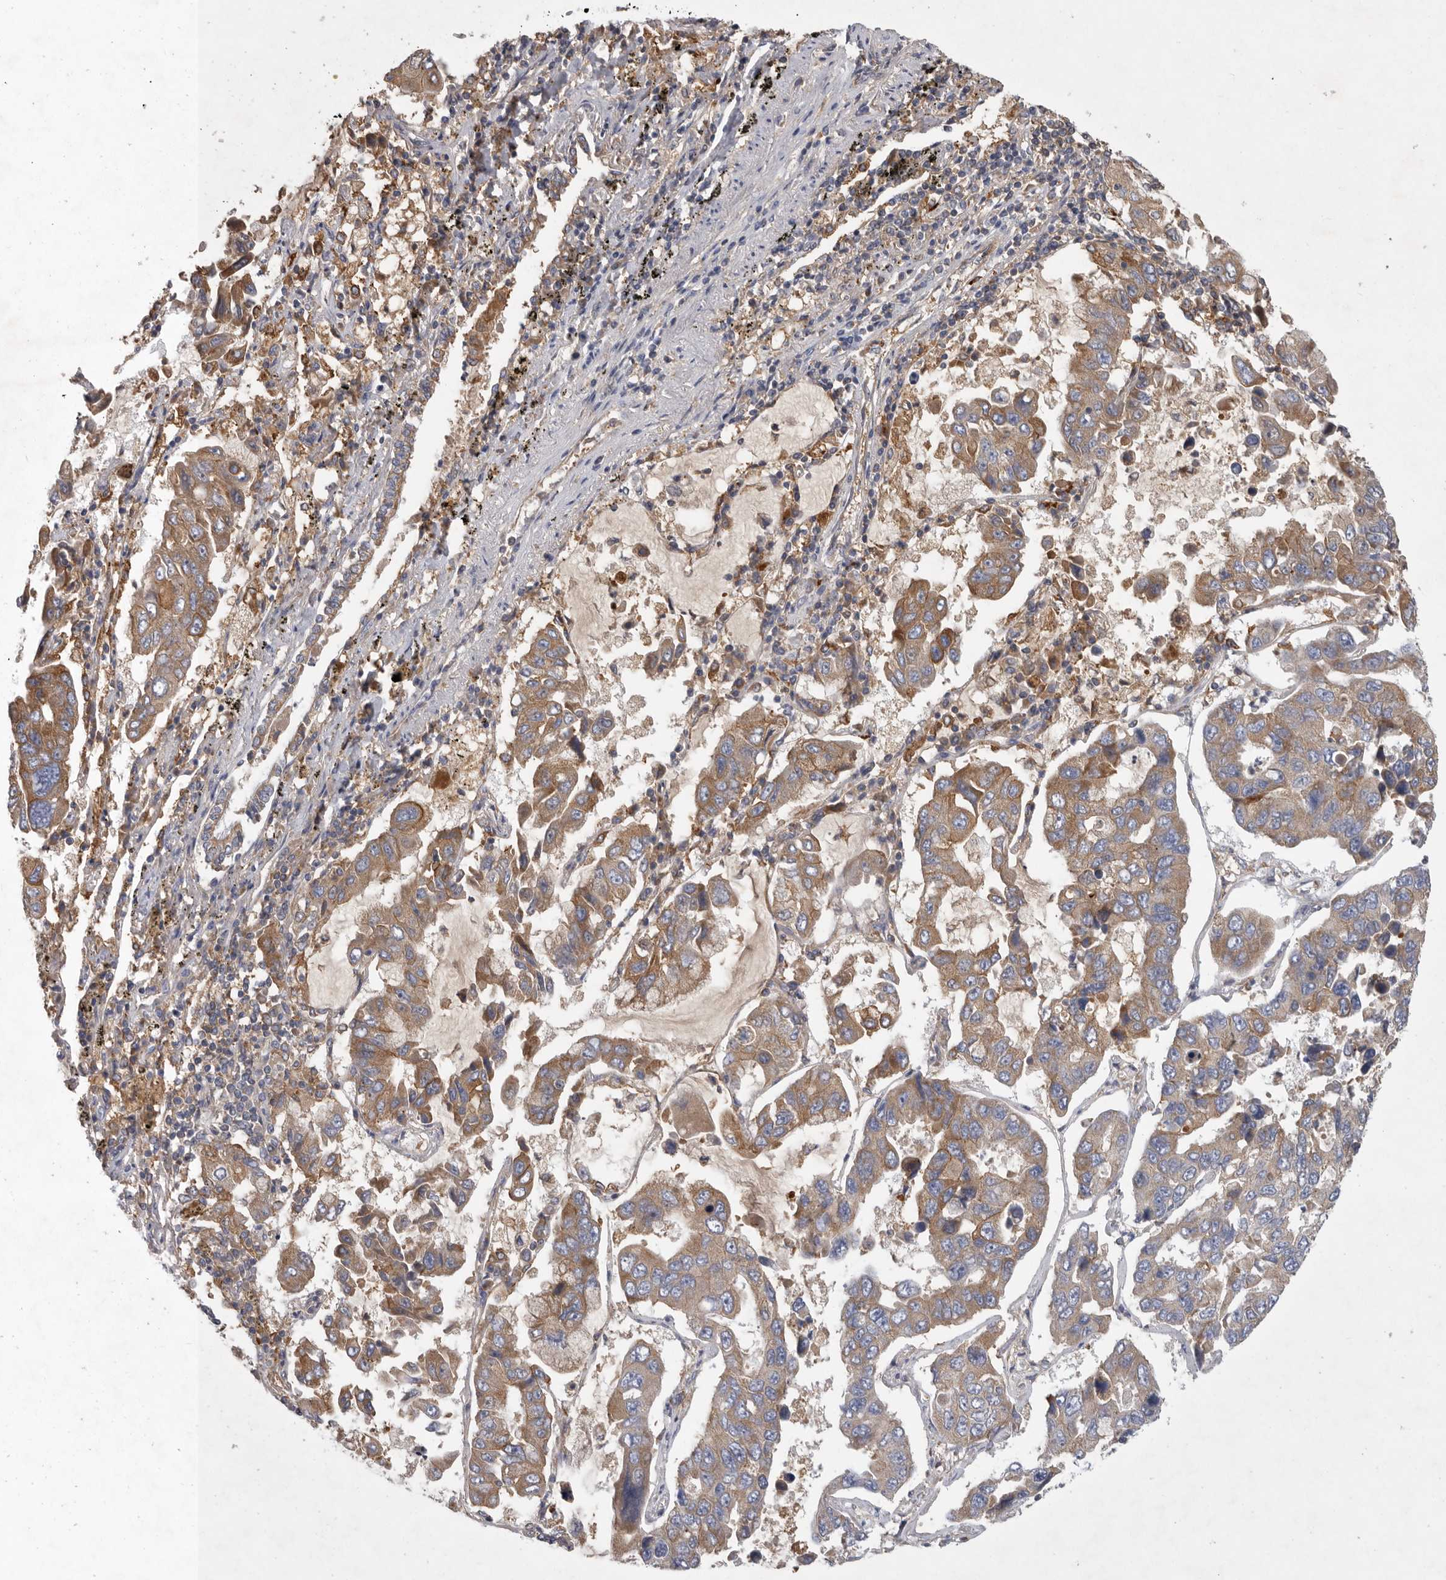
{"staining": {"intensity": "moderate", "quantity": ">75%", "location": "cytoplasmic/membranous"}, "tissue": "lung cancer", "cell_type": "Tumor cells", "image_type": "cancer", "snomed": [{"axis": "morphology", "description": "Adenocarcinoma, NOS"}, {"axis": "topography", "description": "Lung"}], "caption": "A high-resolution micrograph shows immunohistochemistry (IHC) staining of lung cancer, which displays moderate cytoplasmic/membranous expression in about >75% of tumor cells.", "gene": "C1orf109", "patient": {"sex": "male", "age": 64}}